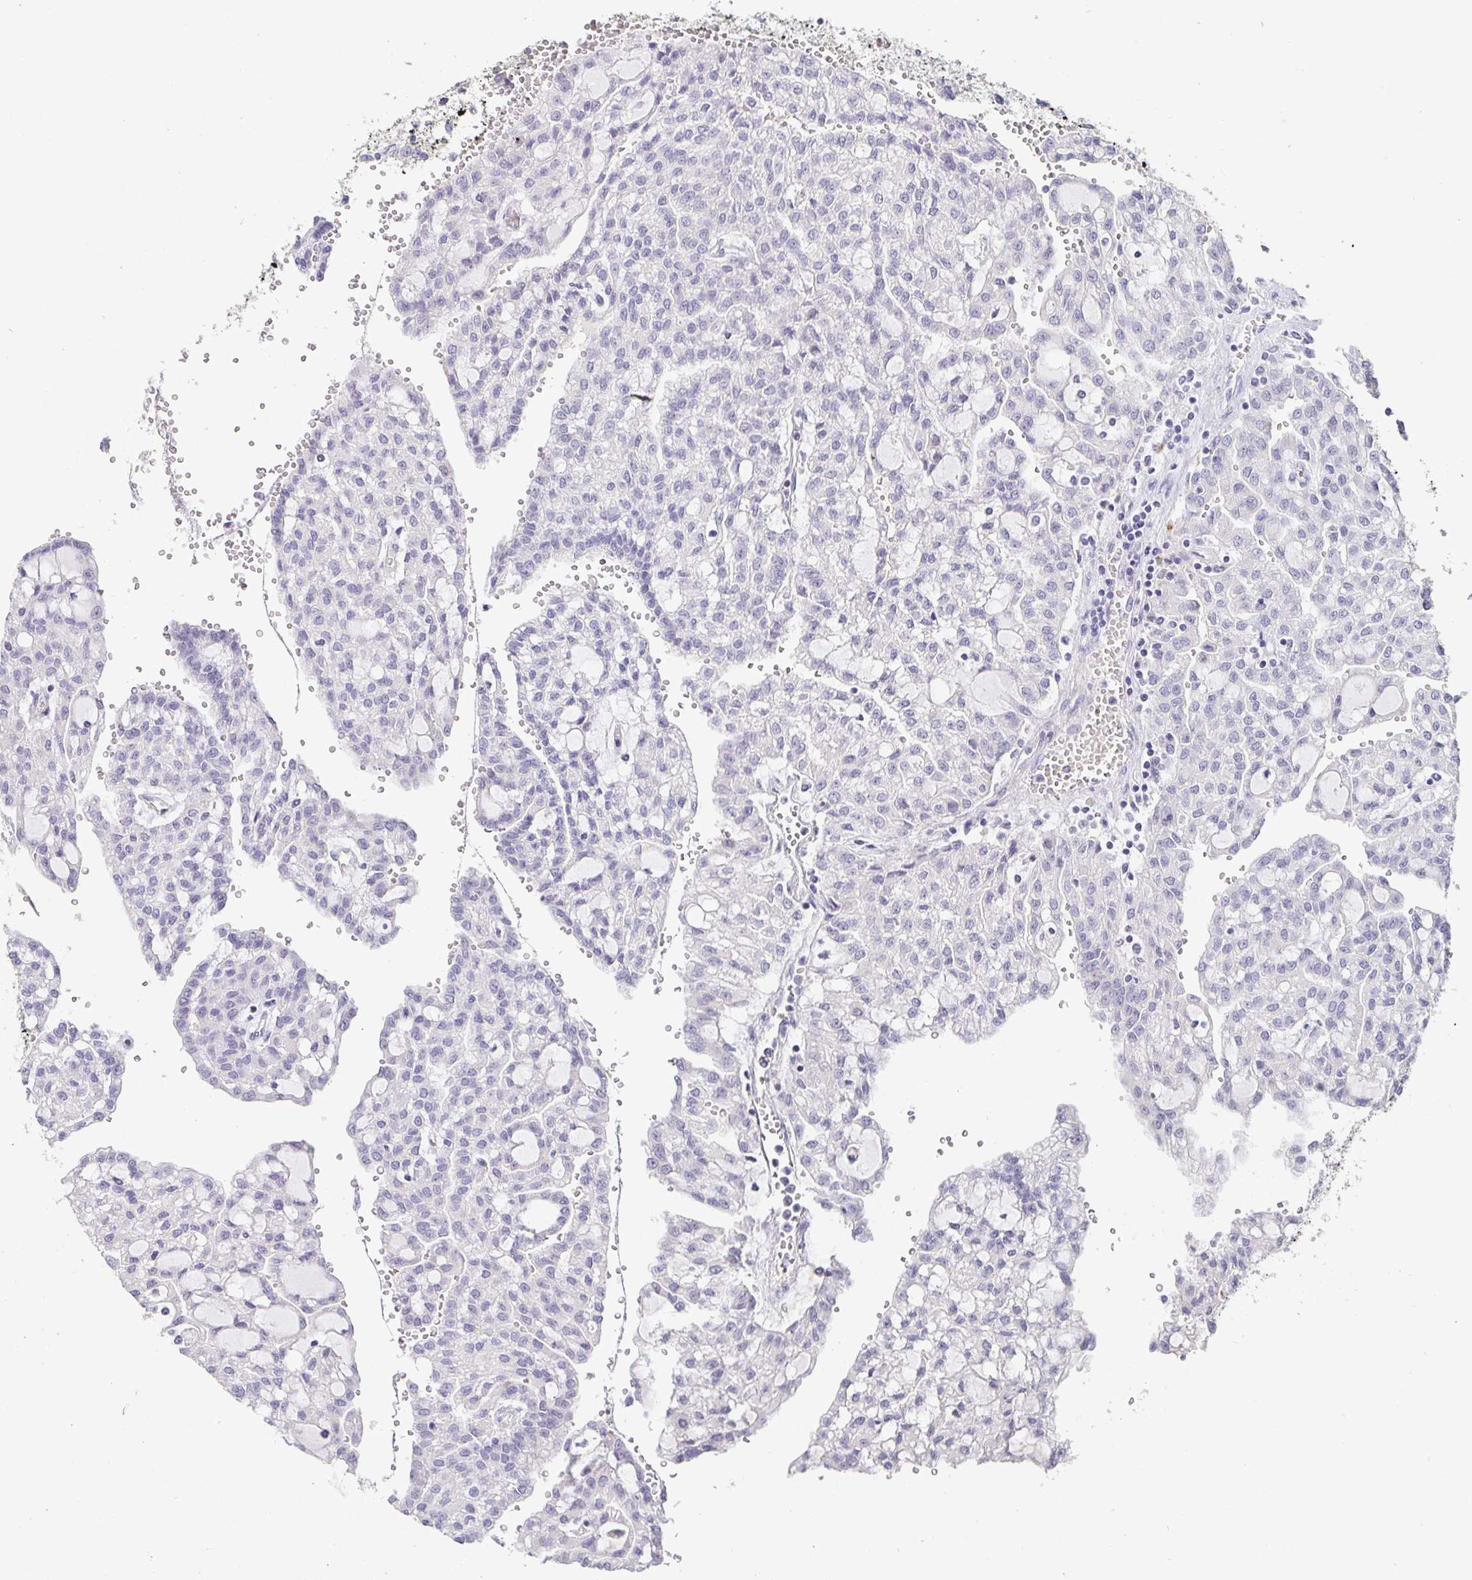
{"staining": {"intensity": "negative", "quantity": "none", "location": "none"}, "tissue": "renal cancer", "cell_type": "Tumor cells", "image_type": "cancer", "snomed": [{"axis": "morphology", "description": "Adenocarcinoma, NOS"}, {"axis": "topography", "description": "Kidney"}], "caption": "IHC photomicrograph of human renal adenocarcinoma stained for a protein (brown), which shows no staining in tumor cells.", "gene": "PDX1", "patient": {"sex": "male", "age": 63}}